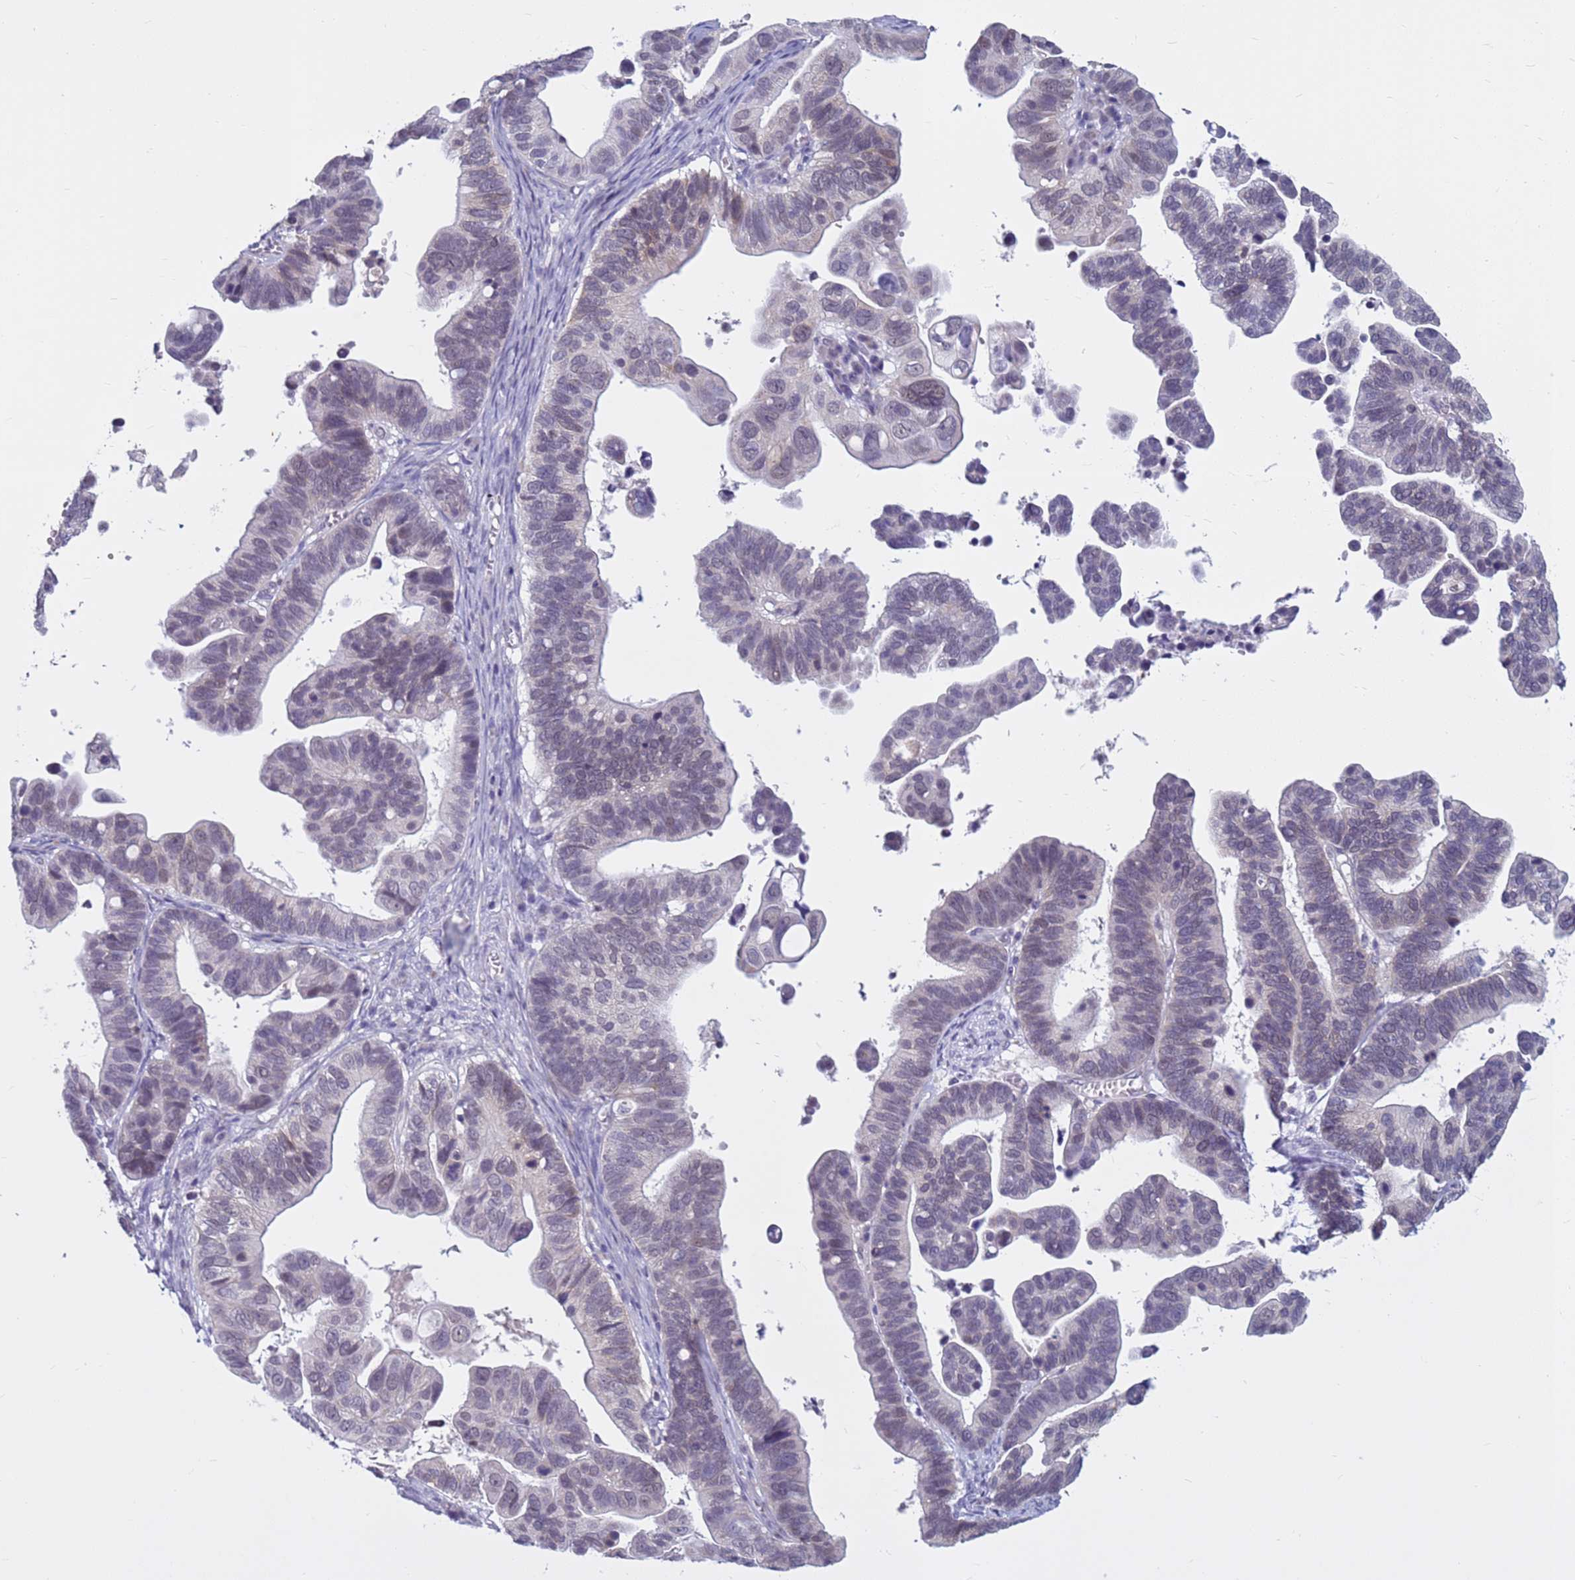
{"staining": {"intensity": "negative", "quantity": "none", "location": "none"}, "tissue": "ovarian cancer", "cell_type": "Tumor cells", "image_type": "cancer", "snomed": [{"axis": "morphology", "description": "Cystadenocarcinoma, serous, NOS"}, {"axis": "topography", "description": "Ovary"}], "caption": "An IHC image of ovarian cancer (serous cystadenocarcinoma) is shown. There is no staining in tumor cells of ovarian cancer (serous cystadenocarcinoma).", "gene": "CDK2AP2", "patient": {"sex": "female", "age": 56}}